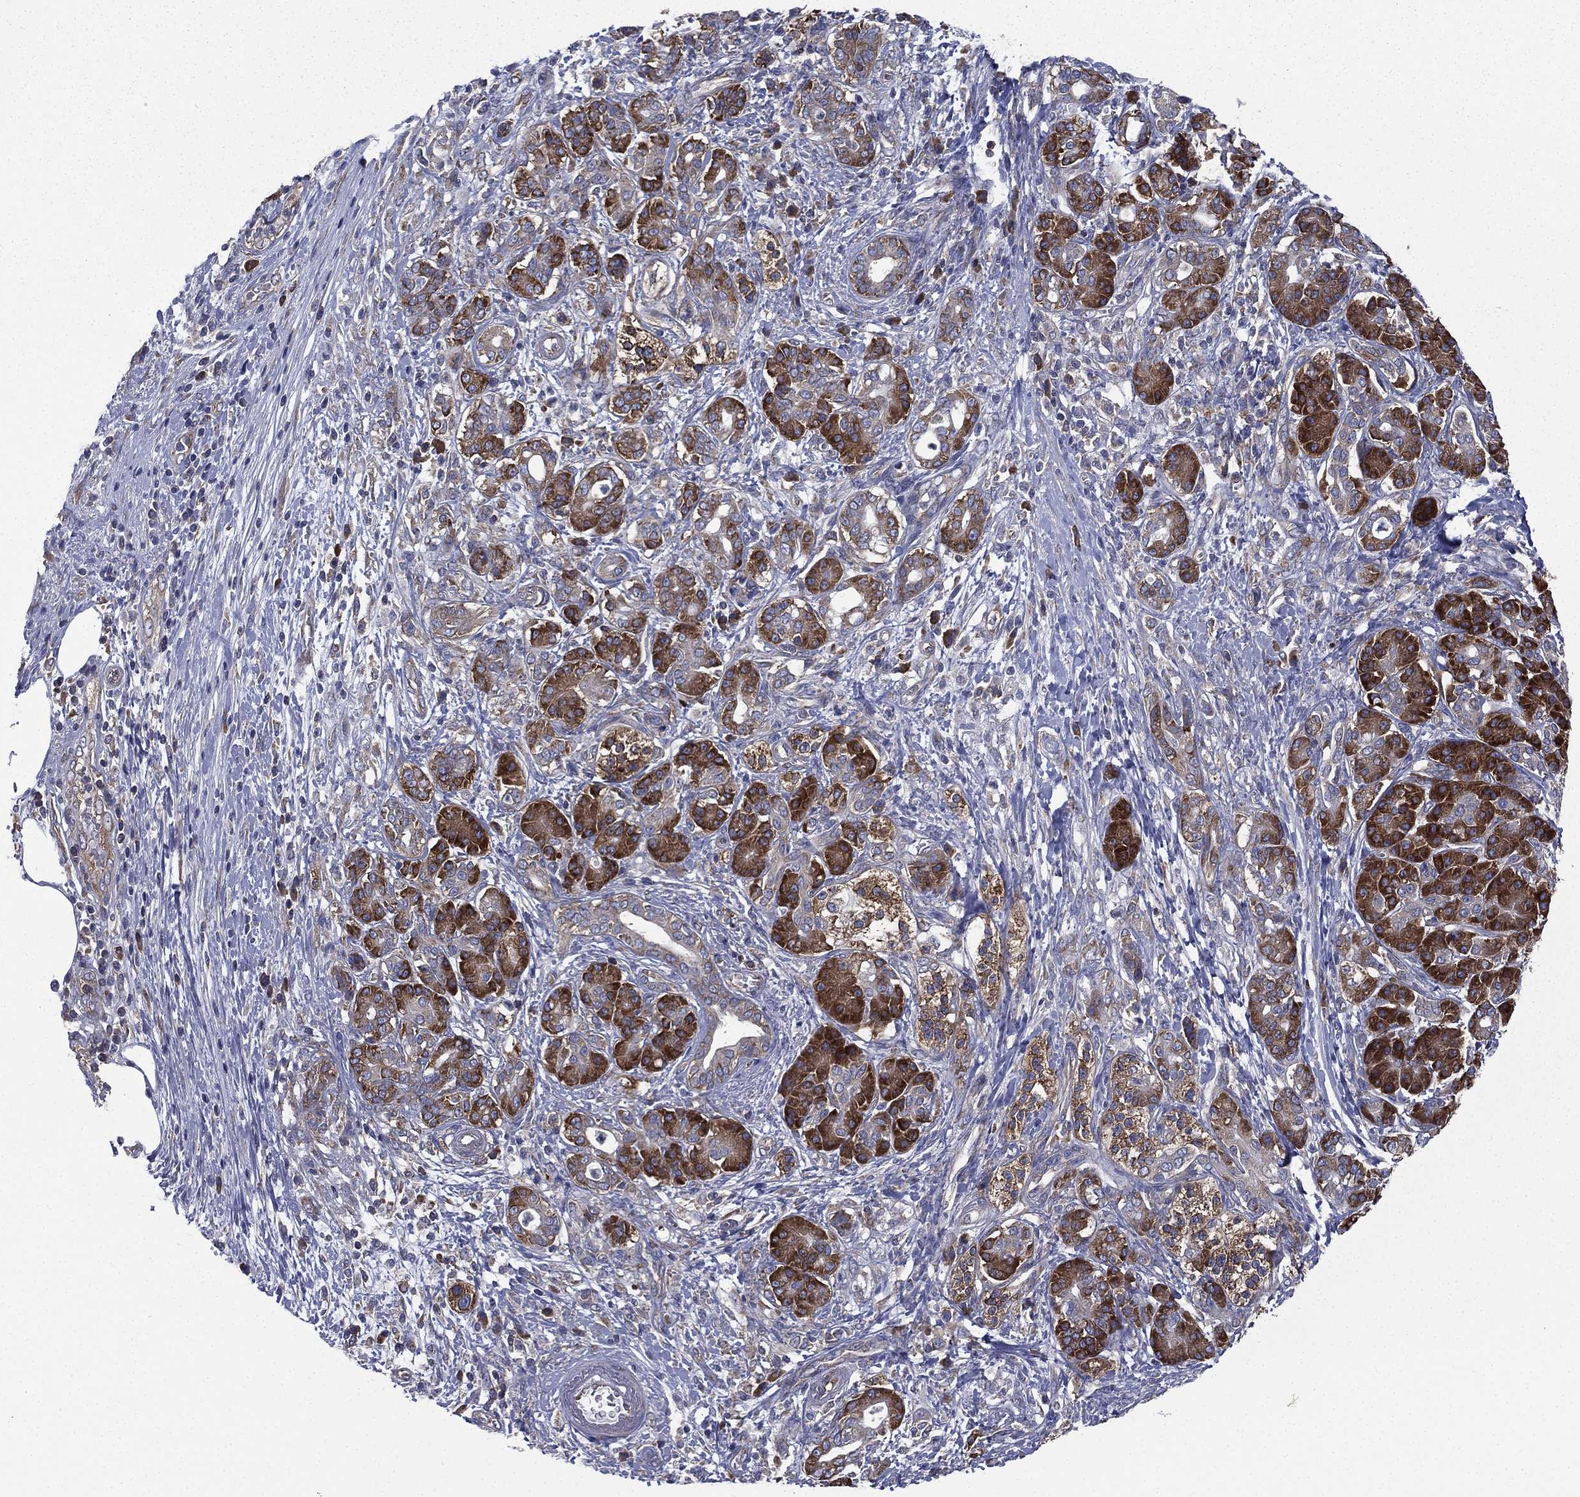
{"staining": {"intensity": "strong", "quantity": "25%-75%", "location": "cytoplasmic/membranous"}, "tissue": "pancreatic cancer", "cell_type": "Tumor cells", "image_type": "cancer", "snomed": [{"axis": "morphology", "description": "Adenocarcinoma, NOS"}, {"axis": "topography", "description": "Pancreas"}], "caption": "Immunohistochemistry (IHC) staining of pancreatic cancer, which exhibits high levels of strong cytoplasmic/membranous staining in about 25%-75% of tumor cells indicating strong cytoplasmic/membranous protein staining. The staining was performed using DAB (brown) for protein detection and nuclei were counterstained in hematoxylin (blue).", "gene": "FARSA", "patient": {"sex": "female", "age": 73}}